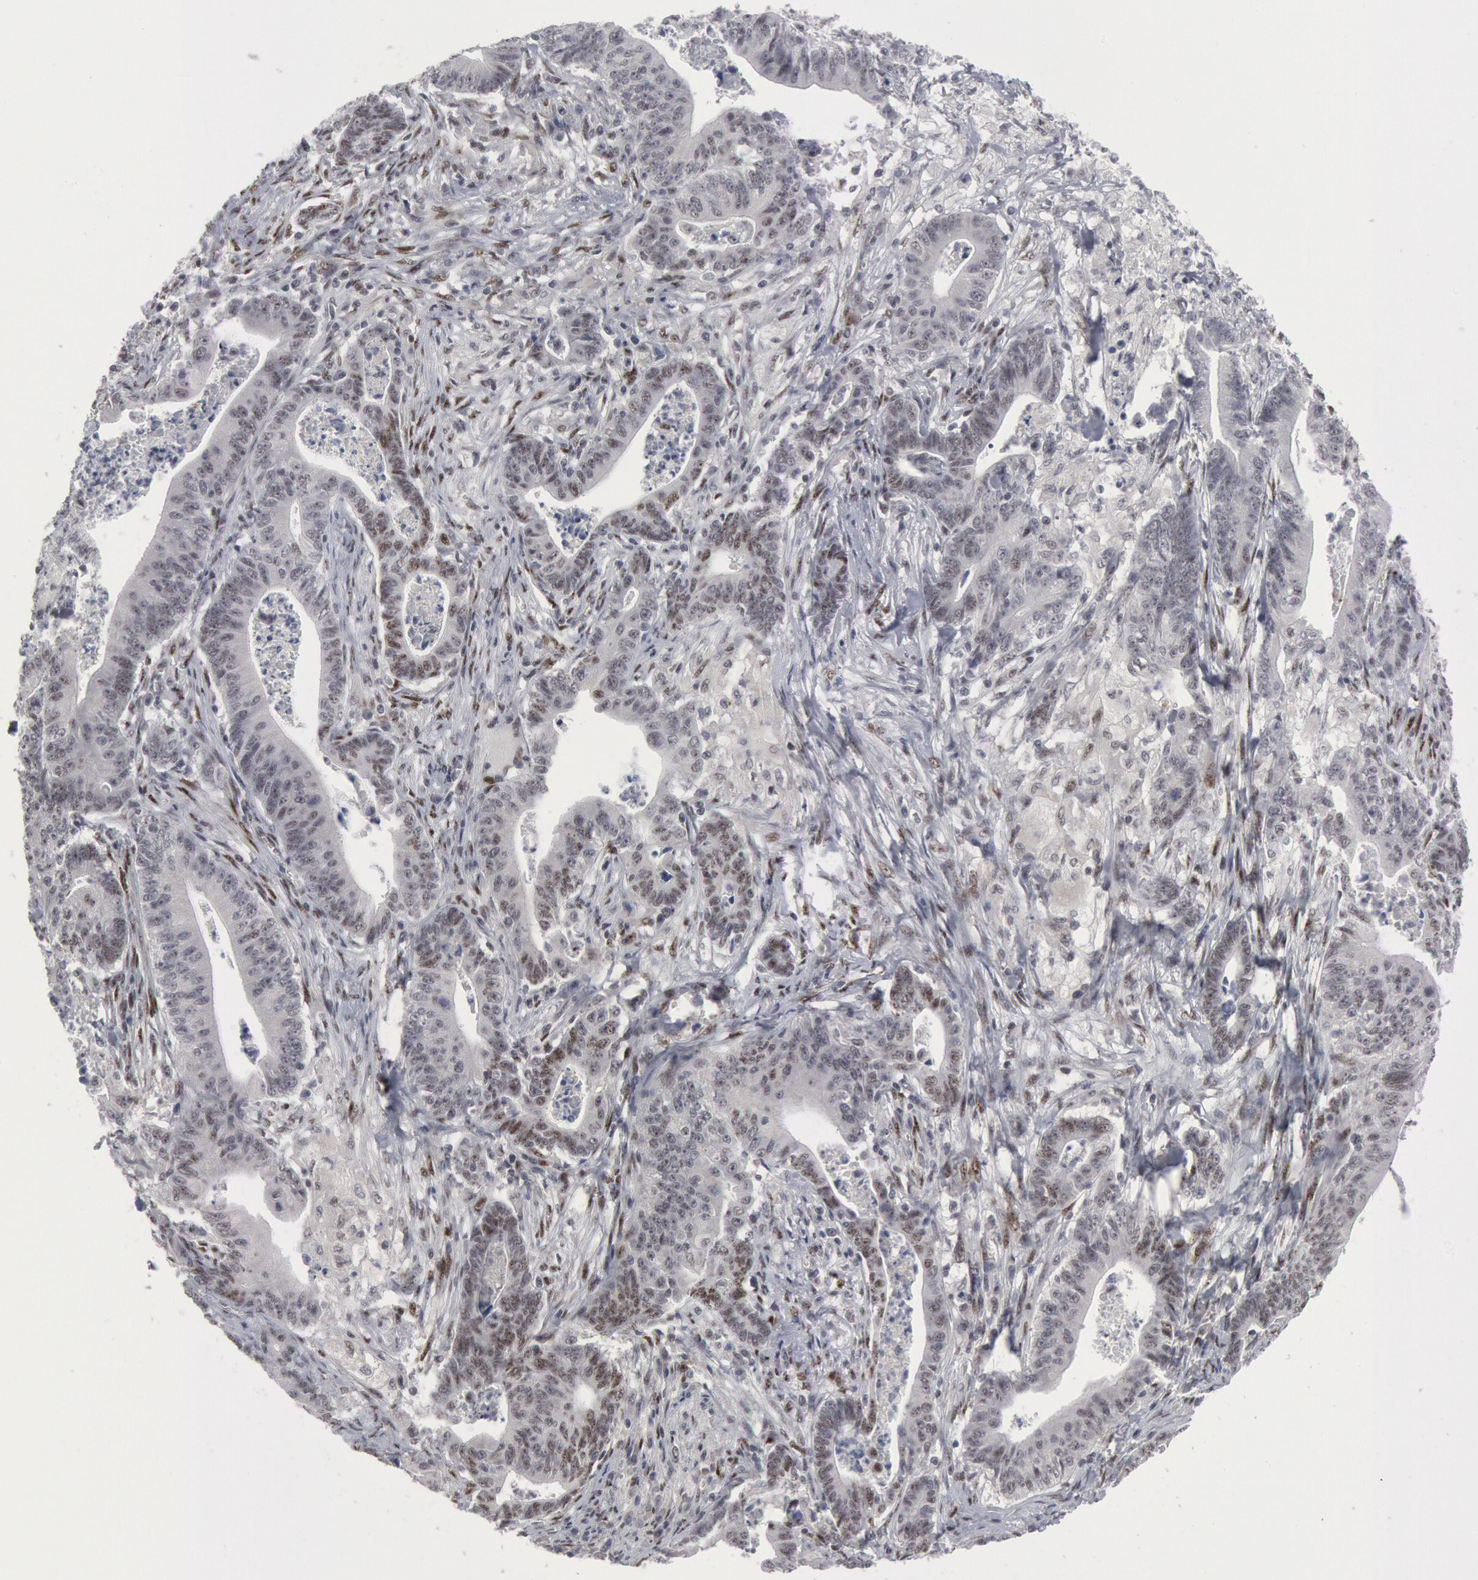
{"staining": {"intensity": "weak", "quantity": "<25%", "location": "nuclear"}, "tissue": "stomach cancer", "cell_type": "Tumor cells", "image_type": "cancer", "snomed": [{"axis": "morphology", "description": "Adenocarcinoma, NOS"}, {"axis": "topography", "description": "Stomach, lower"}], "caption": "The image shows no significant expression in tumor cells of stomach adenocarcinoma.", "gene": "FOXO1", "patient": {"sex": "female", "age": 86}}